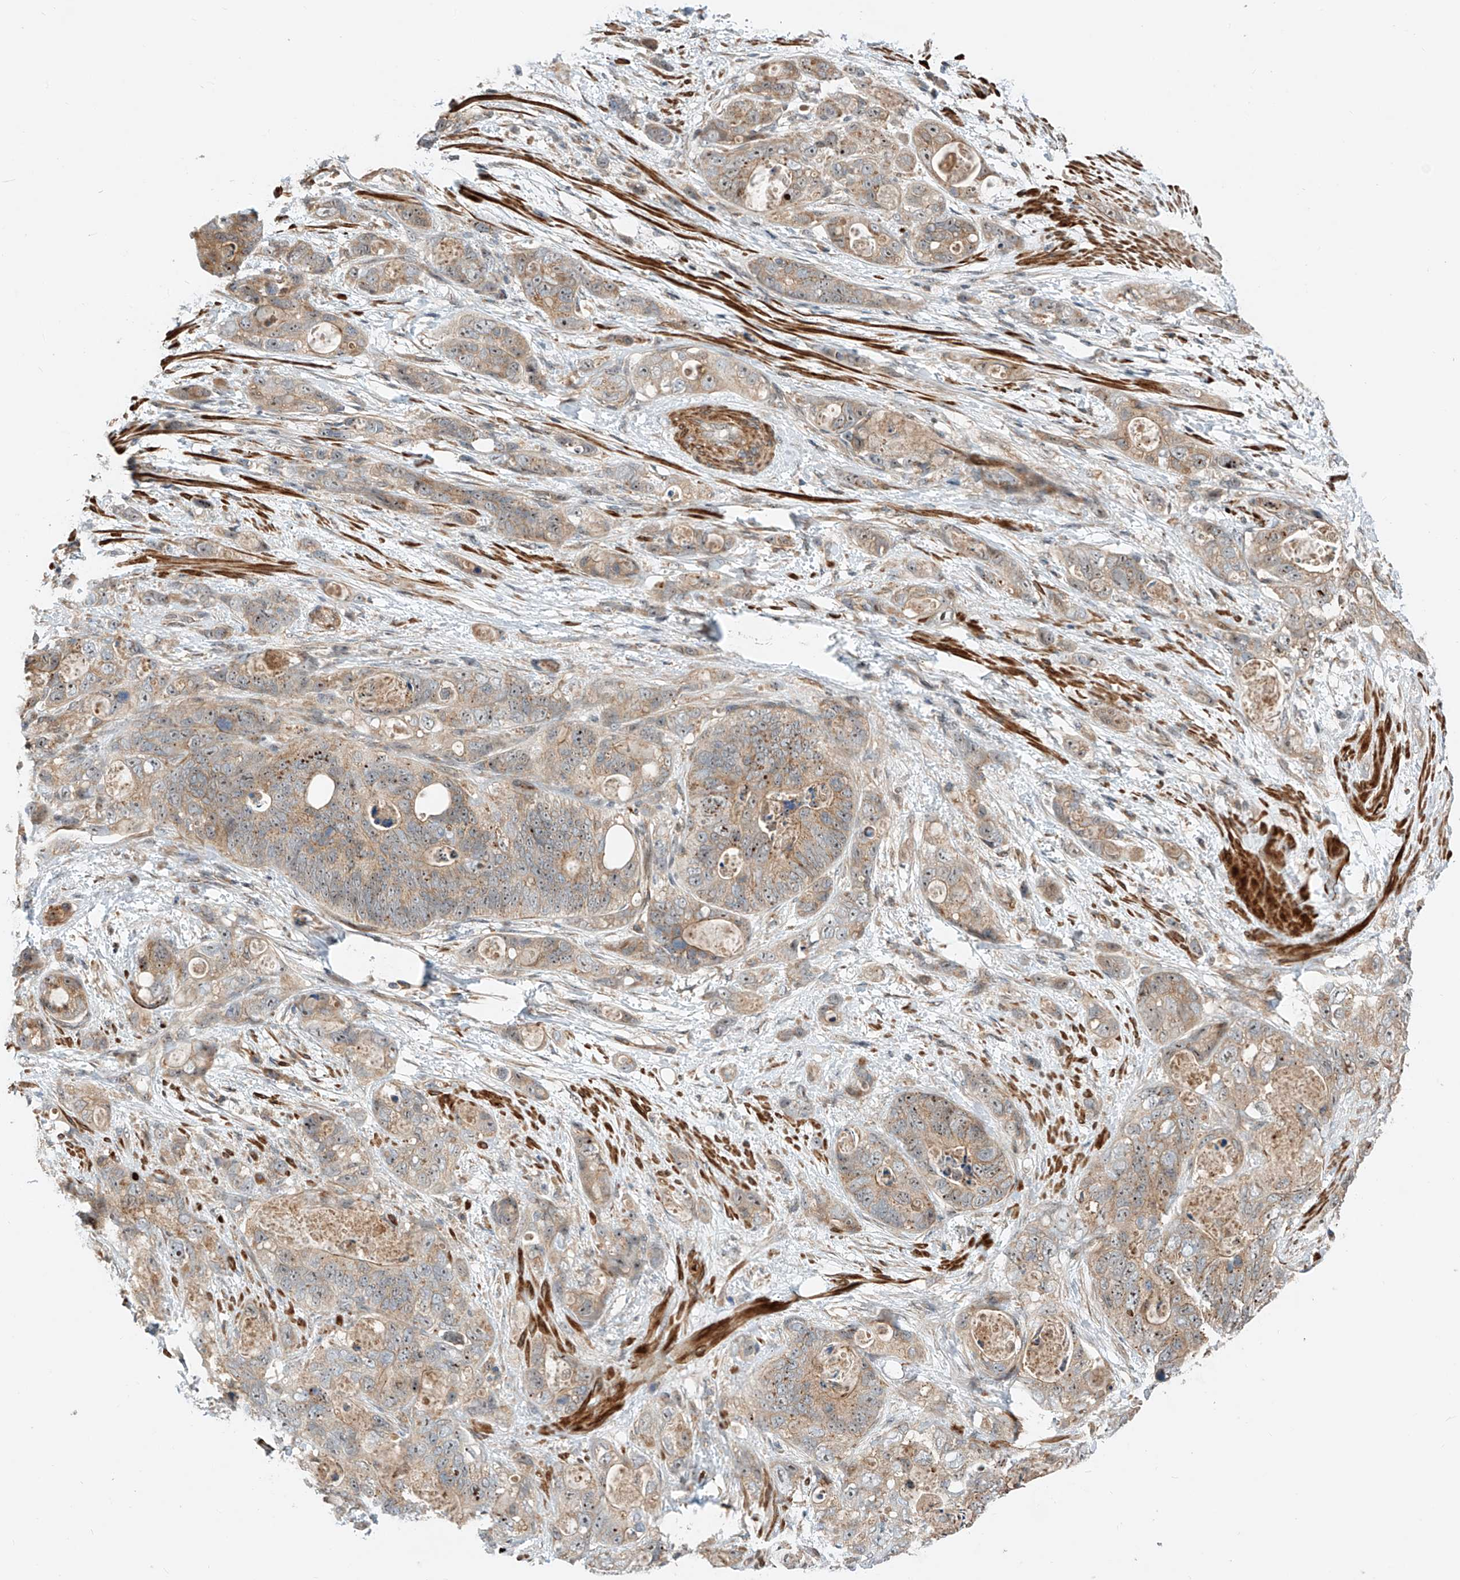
{"staining": {"intensity": "weak", "quantity": ">75%", "location": "cytoplasmic/membranous"}, "tissue": "stomach cancer", "cell_type": "Tumor cells", "image_type": "cancer", "snomed": [{"axis": "morphology", "description": "Normal tissue, NOS"}, {"axis": "morphology", "description": "Adenocarcinoma, NOS"}, {"axis": "topography", "description": "Stomach"}], "caption": "This histopathology image displays IHC staining of adenocarcinoma (stomach), with low weak cytoplasmic/membranous positivity in approximately >75% of tumor cells.", "gene": "CPAMD8", "patient": {"sex": "female", "age": 89}}